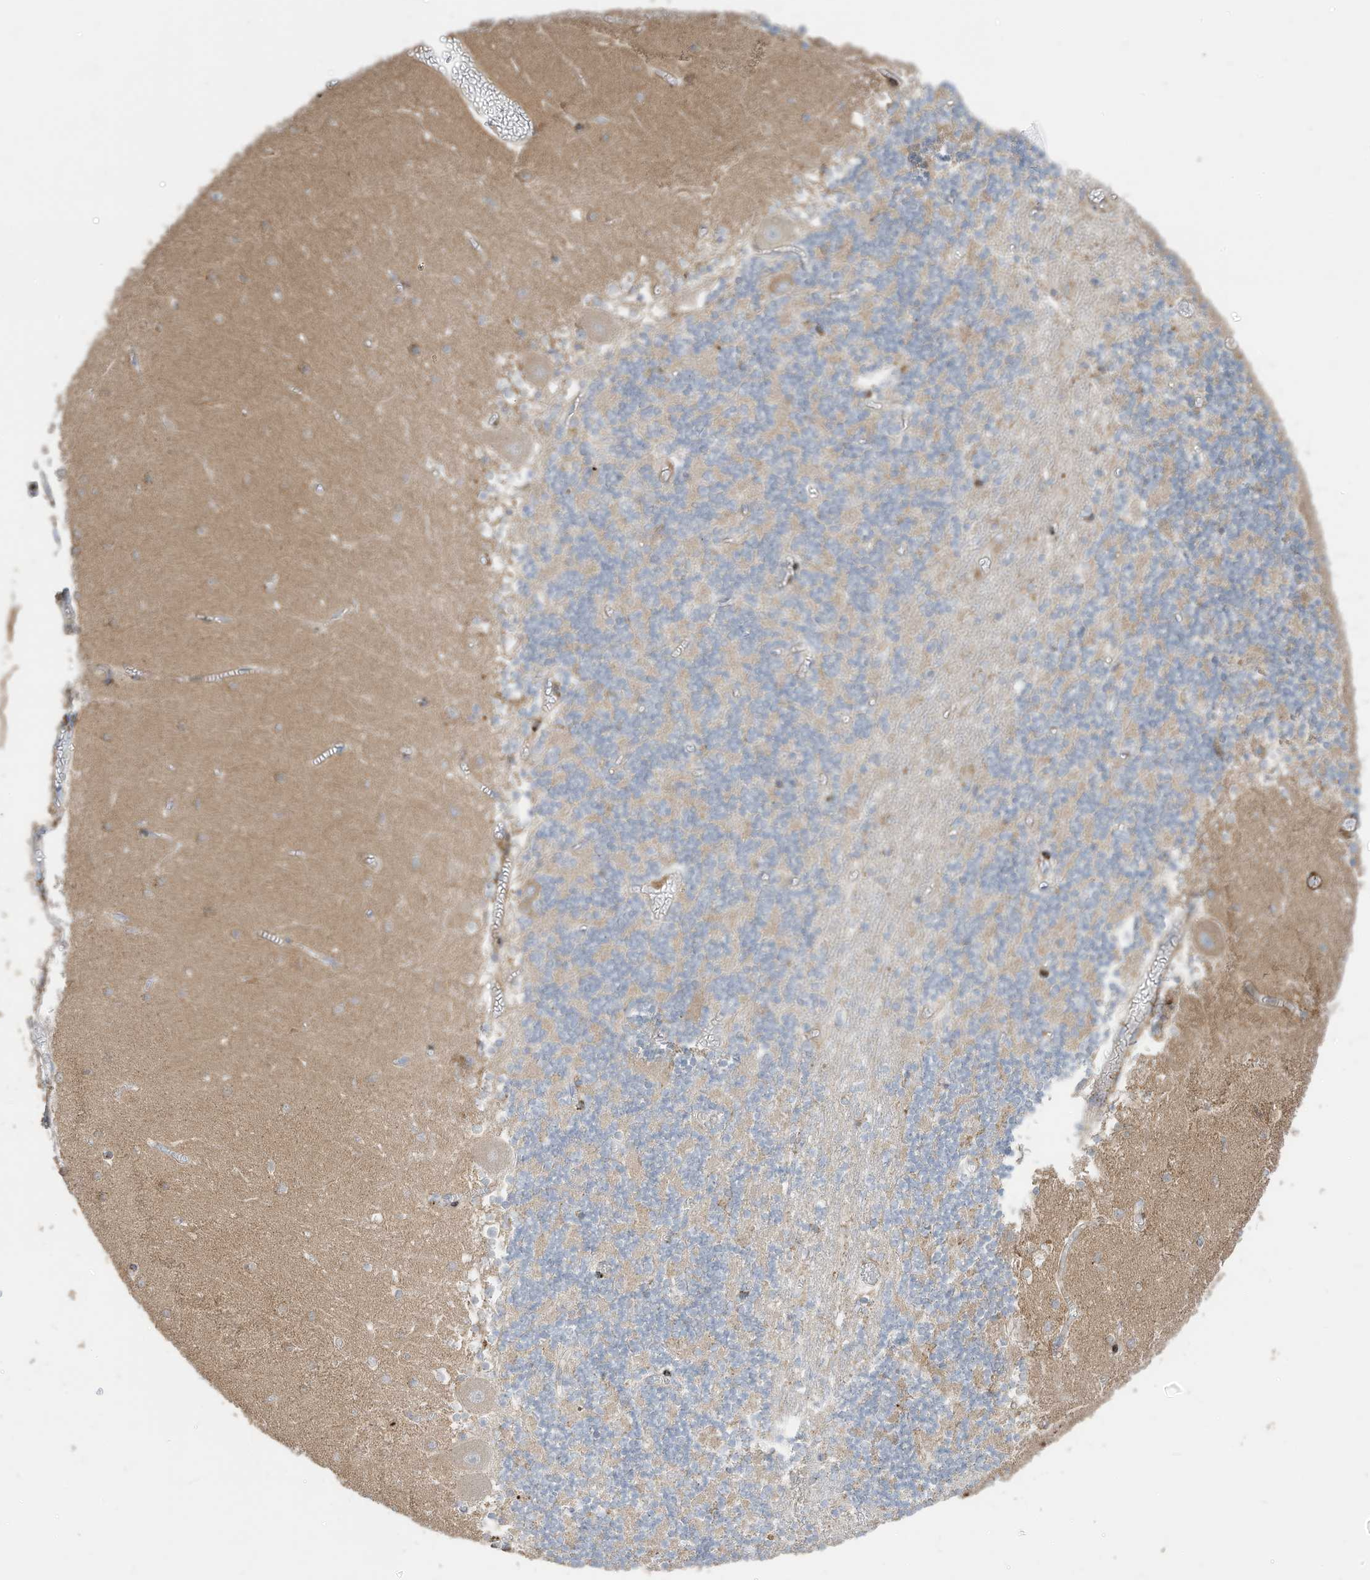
{"staining": {"intensity": "negative", "quantity": "none", "location": "none"}, "tissue": "cerebellum", "cell_type": "Cells in granular layer", "image_type": "normal", "snomed": [{"axis": "morphology", "description": "Normal tissue, NOS"}, {"axis": "topography", "description": "Cerebellum"}], "caption": "An IHC micrograph of normal cerebellum is shown. There is no staining in cells in granular layer of cerebellum. (DAB (3,3'-diaminobenzidine) IHC, high magnification).", "gene": "TRNAU1AP", "patient": {"sex": "female", "age": 28}}